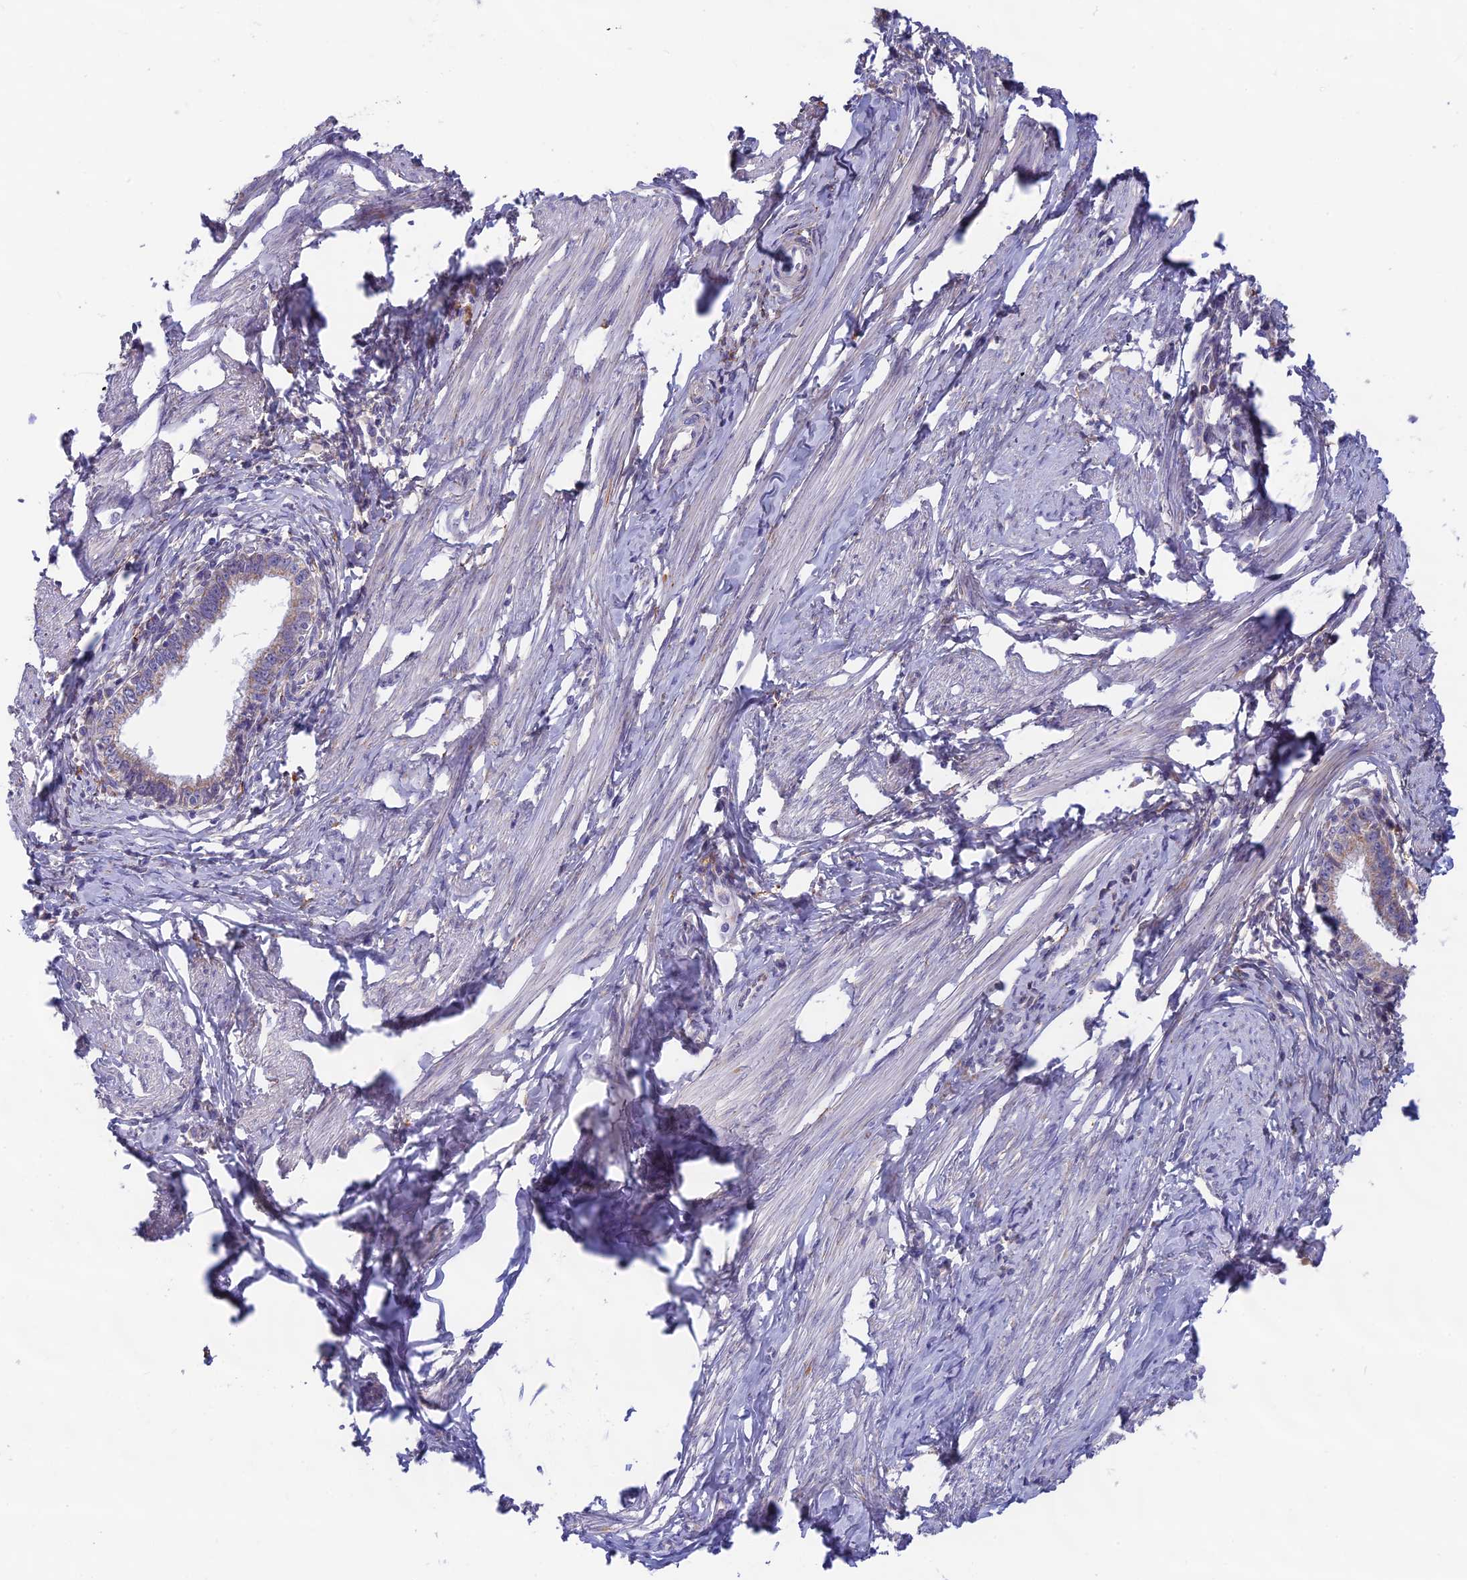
{"staining": {"intensity": "weak", "quantity": ">75%", "location": "cytoplasmic/membranous"}, "tissue": "cervical cancer", "cell_type": "Tumor cells", "image_type": "cancer", "snomed": [{"axis": "morphology", "description": "Adenocarcinoma, NOS"}, {"axis": "topography", "description": "Cervix"}], "caption": "Approximately >75% of tumor cells in human cervical cancer (adenocarcinoma) demonstrate weak cytoplasmic/membranous protein expression as visualized by brown immunohistochemical staining.", "gene": "PLAC9", "patient": {"sex": "female", "age": 36}}